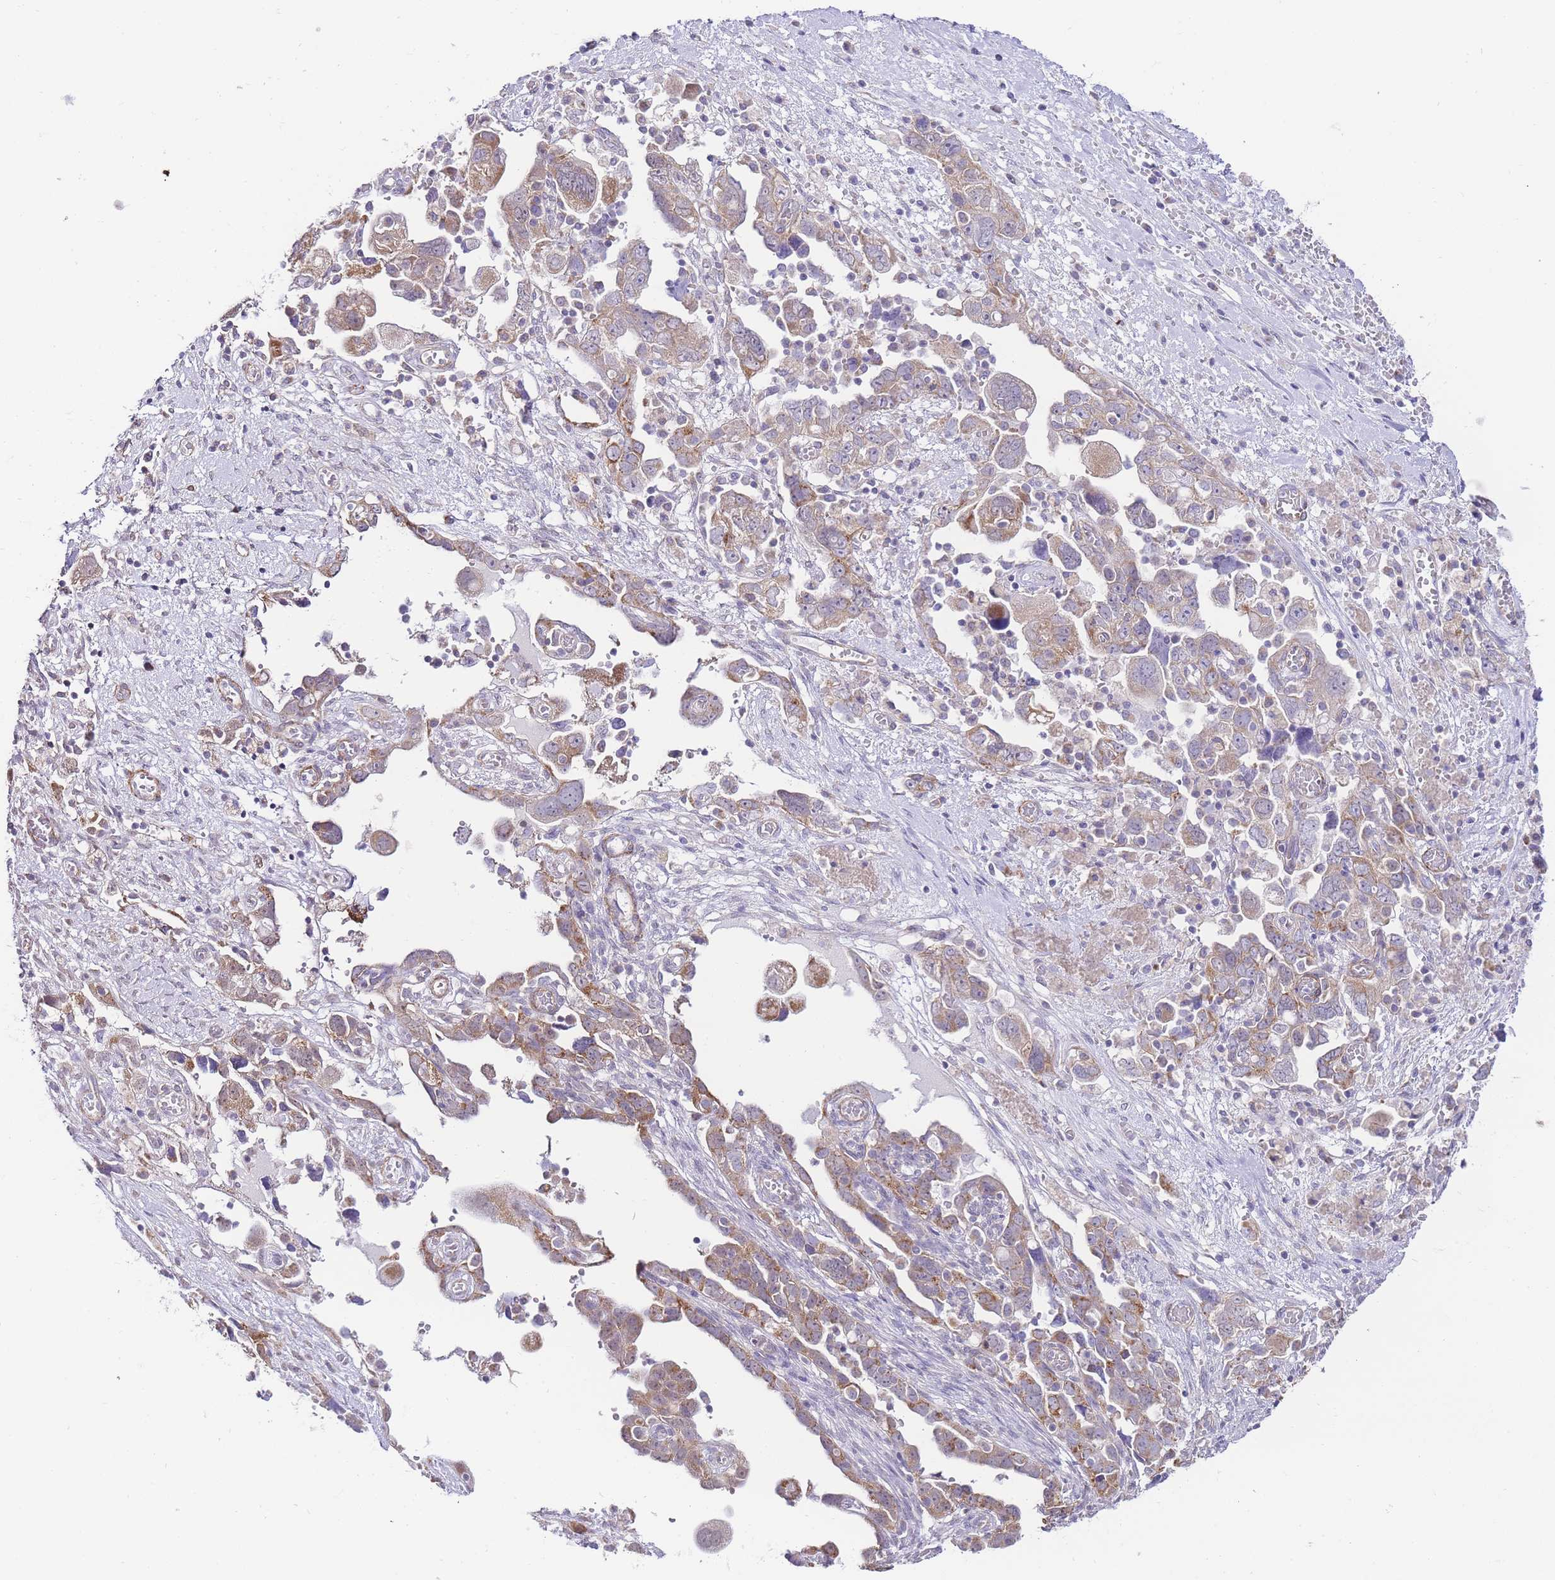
{"staining": {"intensity": "moderate", "quantity": "25%-75%", "location": "cytoplasmic/membranous"}, "tissue": "ovarian cancer", "cell_type": "Tumor cells", "image_type": "cancer", "snomed": [{"axis": "morphology", "description": "Carcinoma, NOS"}, {"axis": "morphology", "description": "Cystadenocarcinoma, serous, NOS"}, {"axis": "topography", "description": "Ovary"}], "caption": "There is medium levels of moderate cytoplasmic/membranous staining in tumor cells of ovarian cancer (serous cystadenocarcinoma), as demonstrated by immunohistochemical staining (brown color).", "gene": "PDCD7", "patient": {"sex": "female", "age": 69}}